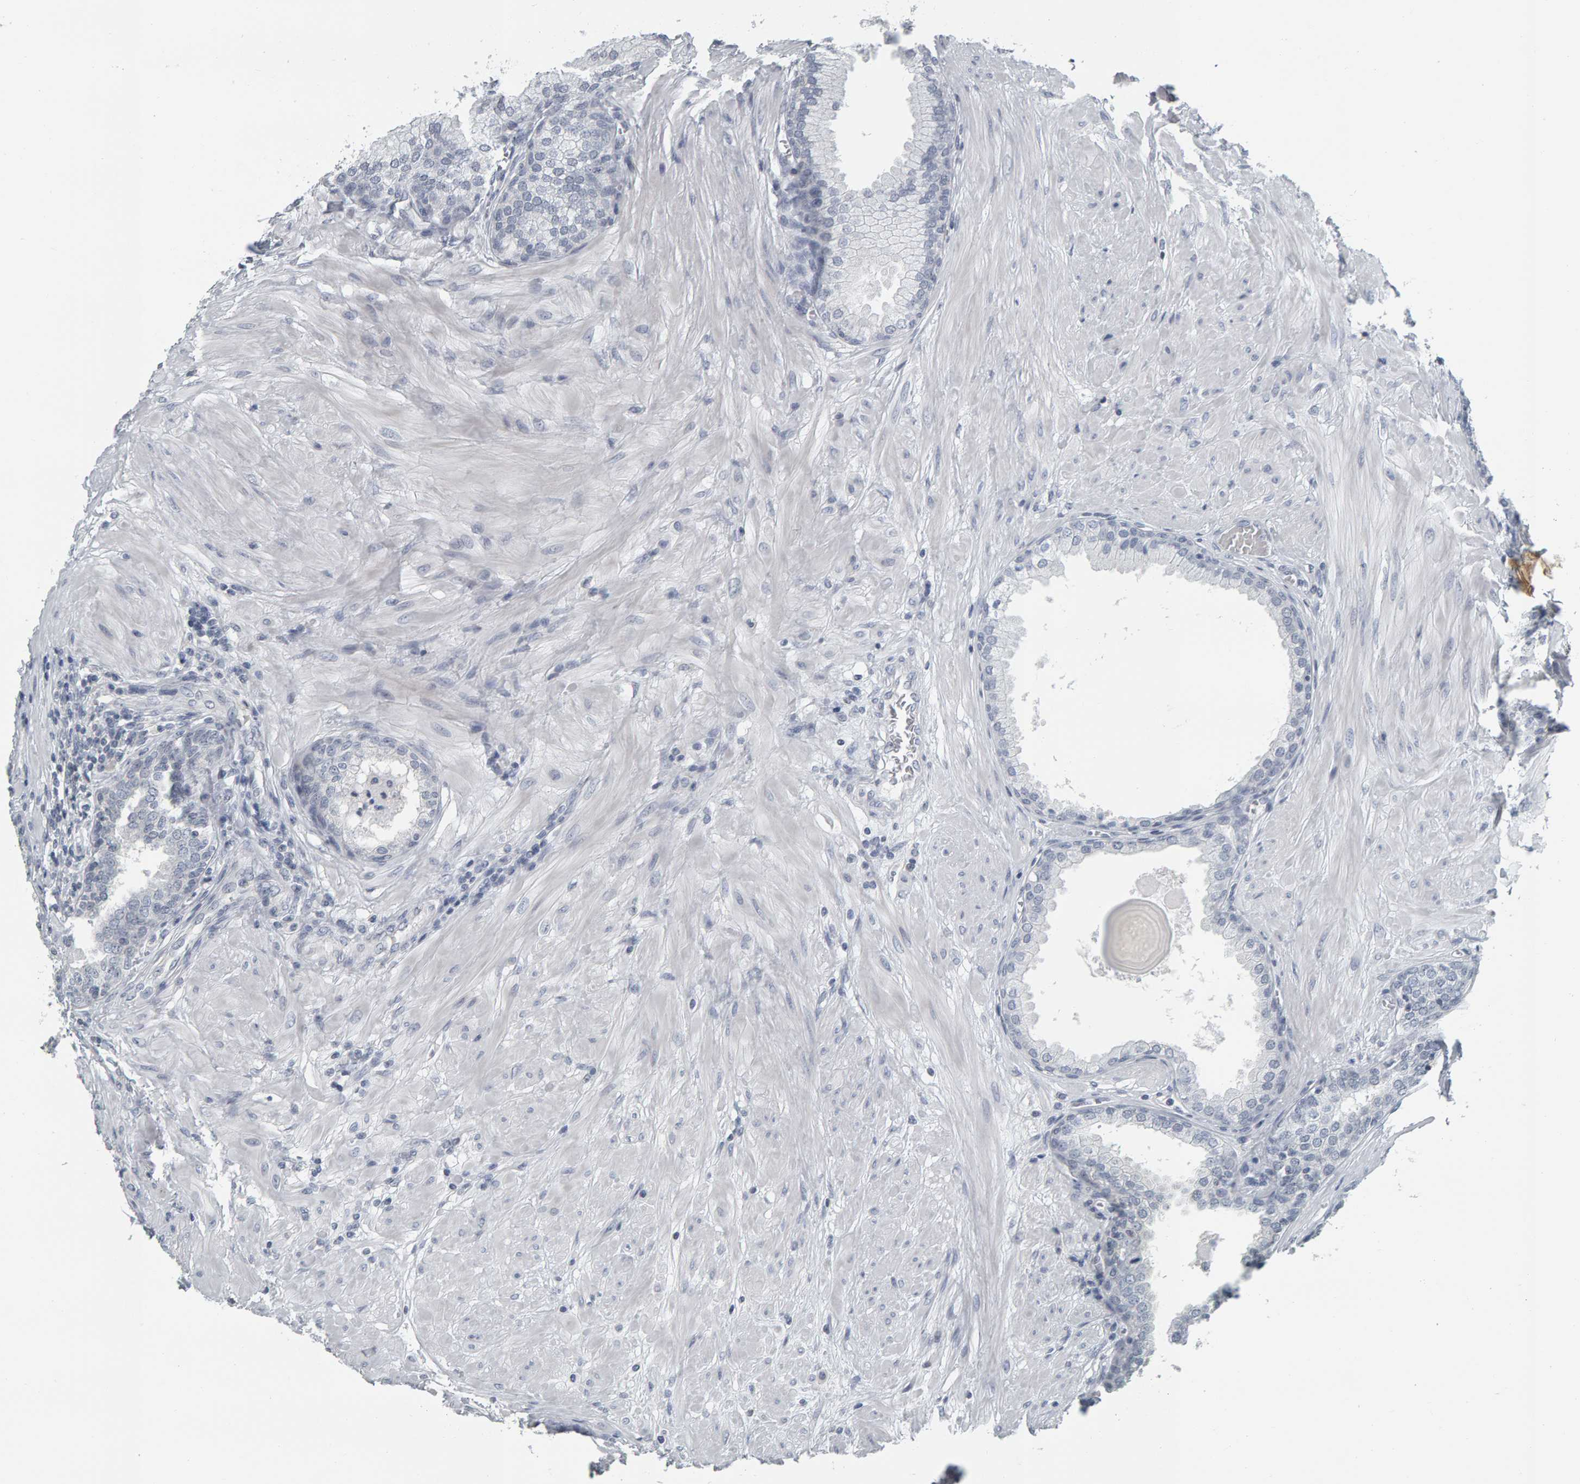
{"staining": {"intensity": "negative", "quantity": "none", "location": "none"}, "tissue": "prostate", "cell_type": "Glandular cells", "image_type": "normal", "snomed": [{"axis": "morphology", "description": "Normal tissue, NOS"}, {"axis": "topography", "description": "Prostate"}], "caption": "An immunohistochemistry (IHC) photomicrograph of unremarkable prostate is shown. There is no staining in glandular cells of prostate. Brightfield microscopy of IHC stained with DAB (3,3'-diaminobenzidine) (brown) and hematoxylin (blue), captured at high magnification.", "gene": "PYY", "patient": {"sex": "male", "age": 51}}